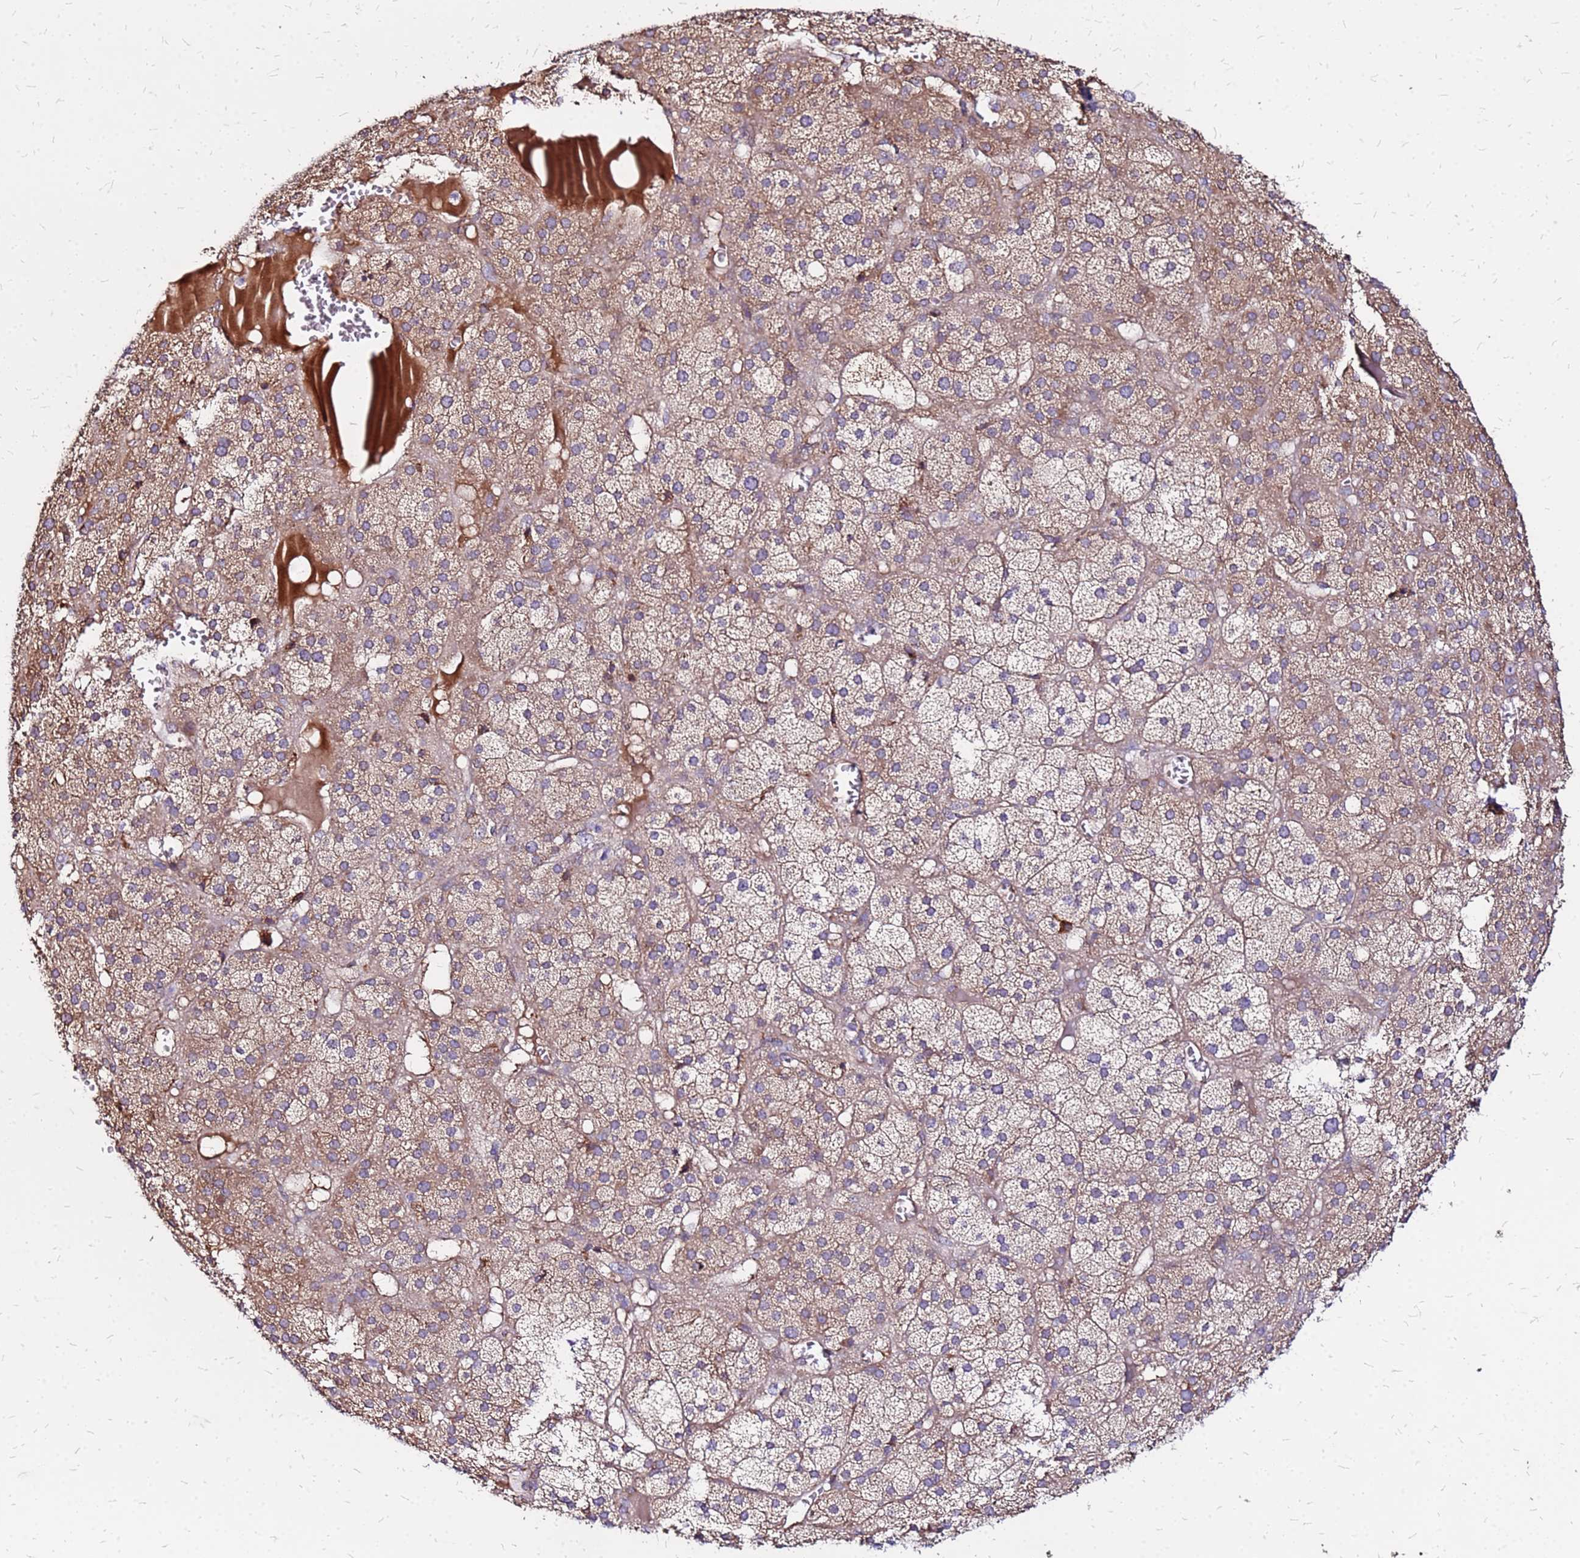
{"staining": {"intensity": "moderate", "quantity": "25%-75%", "location": "cytoplasmic/membranous"}, "tissue": "adrenal gland", "cell_type": "Glandular cells", "image_type": "normal", "snomed": [{"axis": "morphology", "description": "Normal tissue, NOS"}, {"axis": "topography", "description": "Adrenal gland"}], "caption": "A brown stain highlights moderate cytoplasmic/membranous positivity of a protein in glandular cells of normal human adrenal gland.", "gene": "VMO1", "patient": {"sex": "female", "age": 61}}